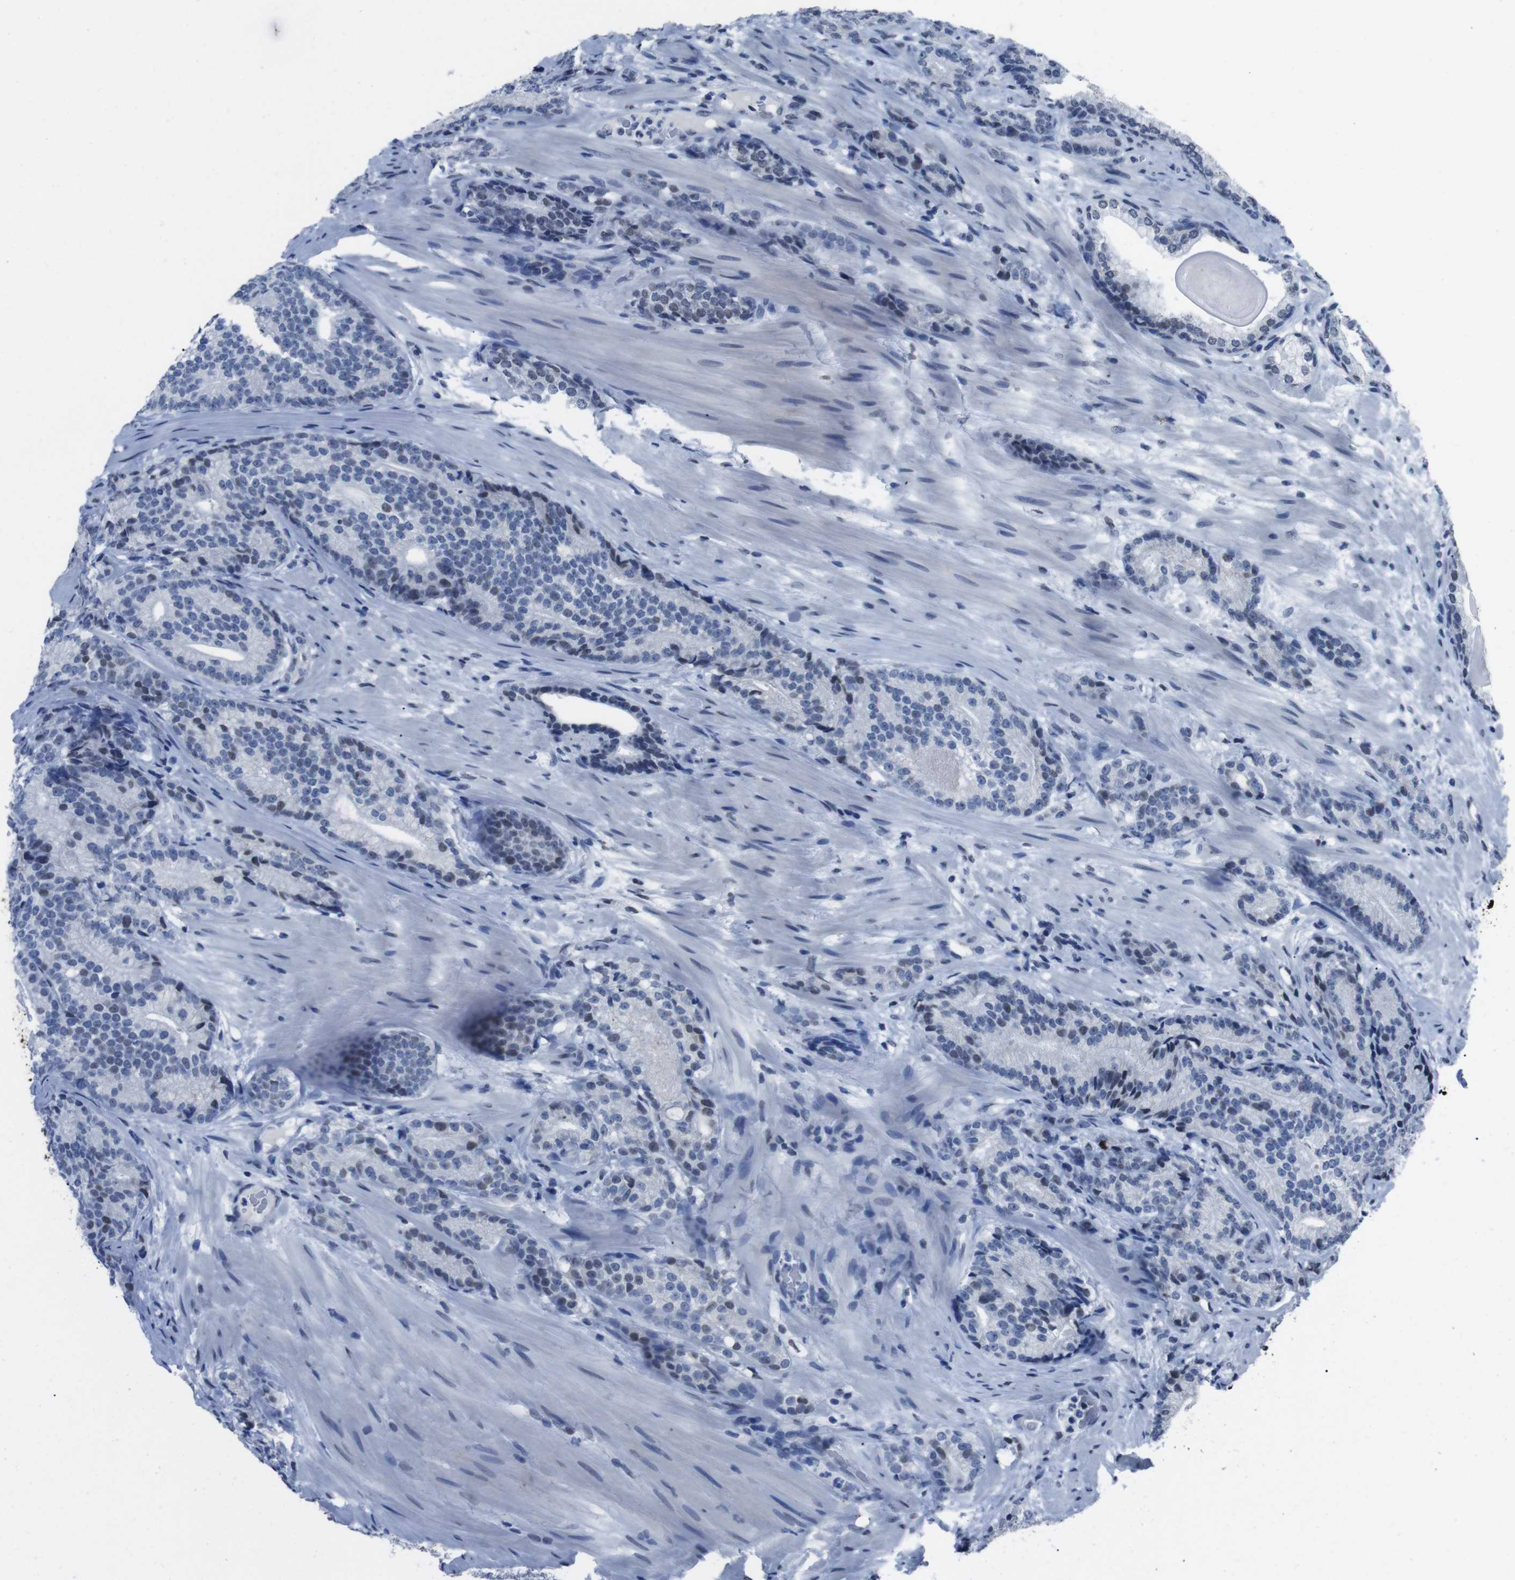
{"staining": {"intensity": "weak", "quantity": "<25%", "location": "nuclear"}, "tissue": "prostate cancer", "cell_type": "Tumor cells", "image_type": "cancer", "snomed": [{"axis": "morphology", "description": "Adenocarcinoma, High grade"}, {"axis": "topography", "description": "Prostate"}], "caption": "The image exhibits no significant staining in tumor cells of prostate cancer (adenocarcinoma (high-grade)).", "gene": "PIP4P2", "patient": {"sex": "male", "age": 61}}